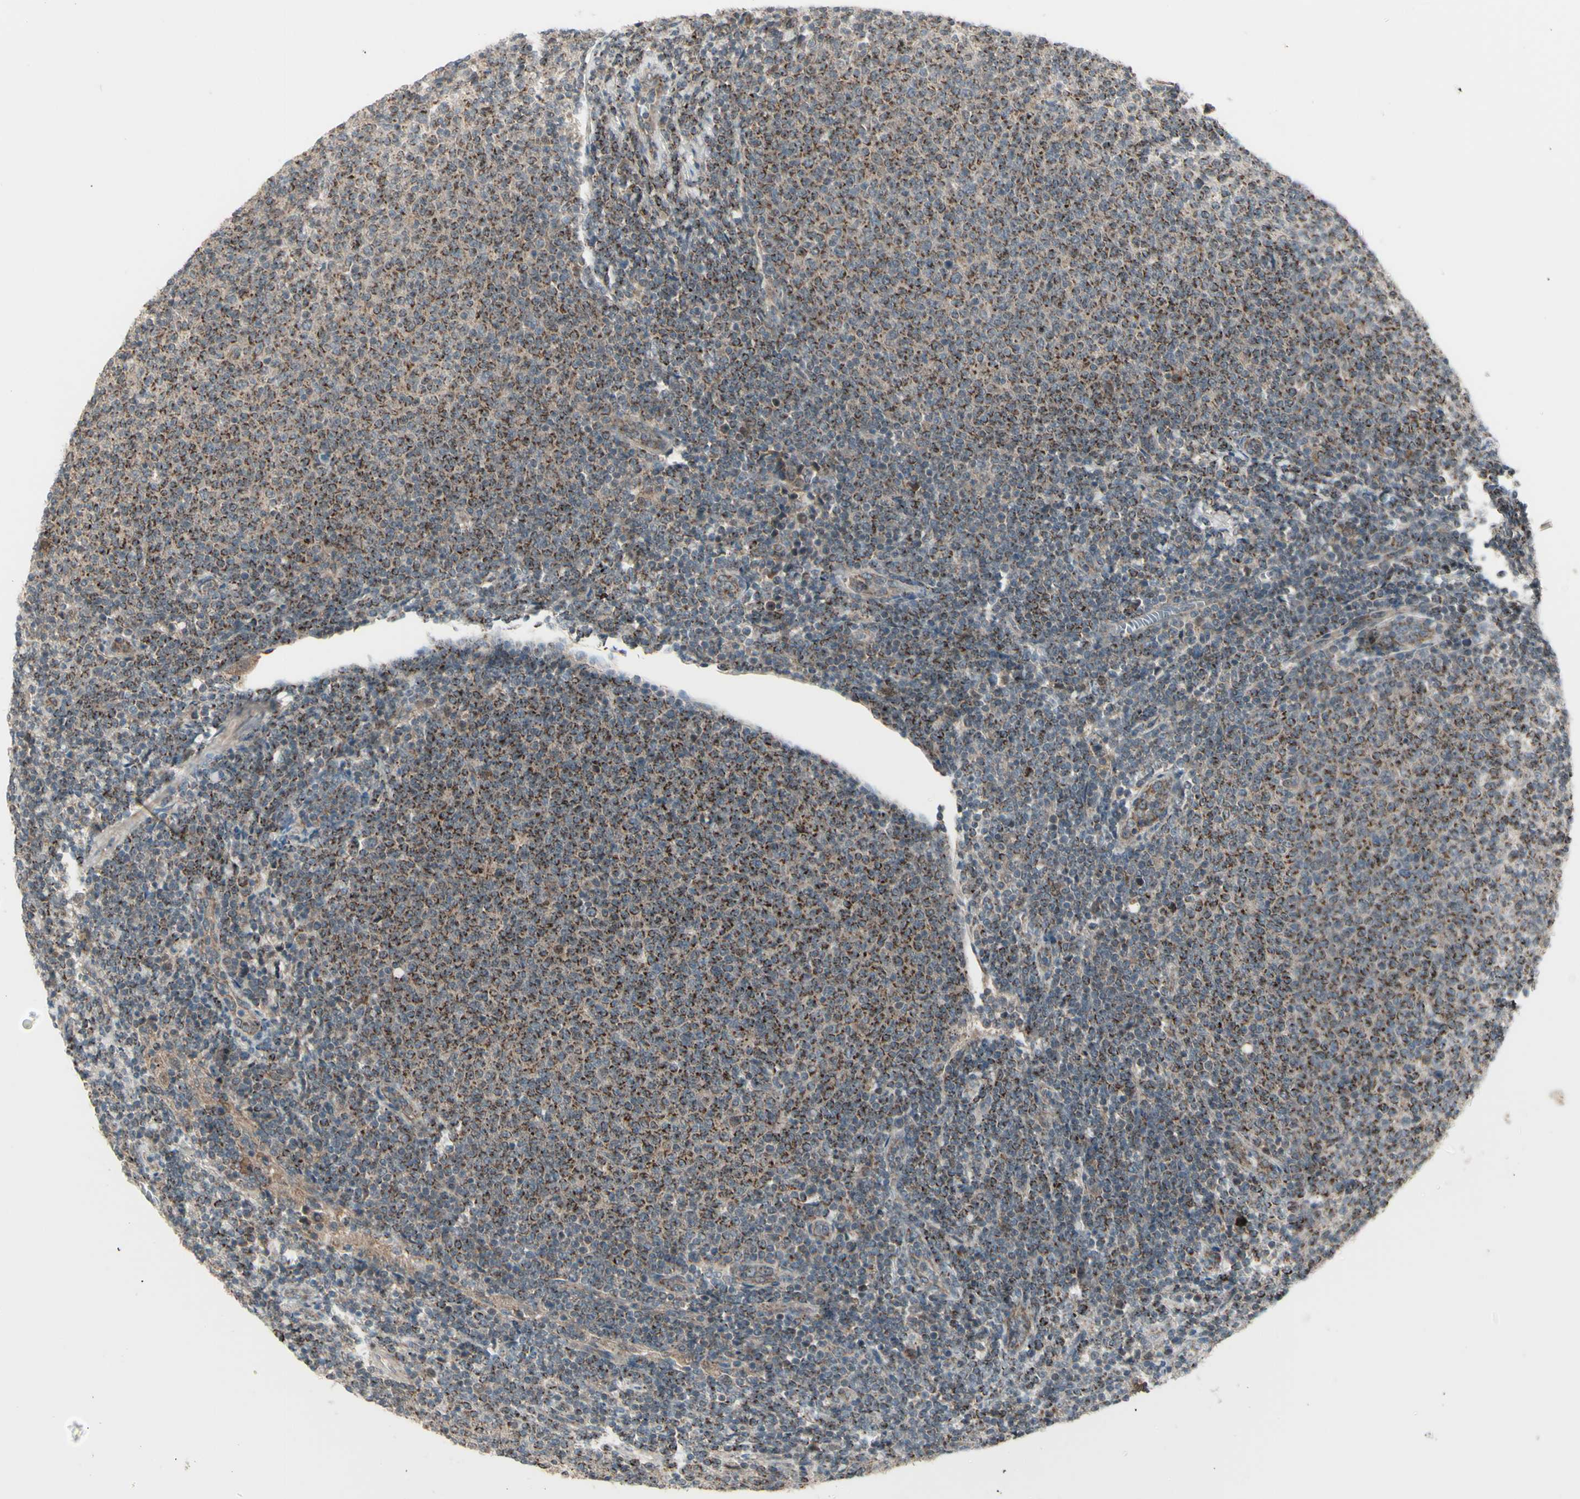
{"staining": {"intensity": "strong", "quantity": ">75%", "location": "cytoplasmic/membranous"}, "tissue": "lymphoma", "cell_type": "Tumor cells", "image_type": "cancer", "snomed": [{"axis": "morphology", "description": "Malignant lymphoma, non-Hodgkin's type, Low grade"}, {"axis": "topography", "description": "Lymph node"}], "caption": "Protein staining reveals strong cytoplasmic/membranous expression in approximately >75% of tumor cells in malignant lymphoma, non-Hodgkin's type (low-grade). (DAB (3,3'-diaminobenzidine) IHC, brown staining for protein, blue staining for nuclei).", "gene": "OSTM1", "patient": {"sex": "male", "age": 66}}